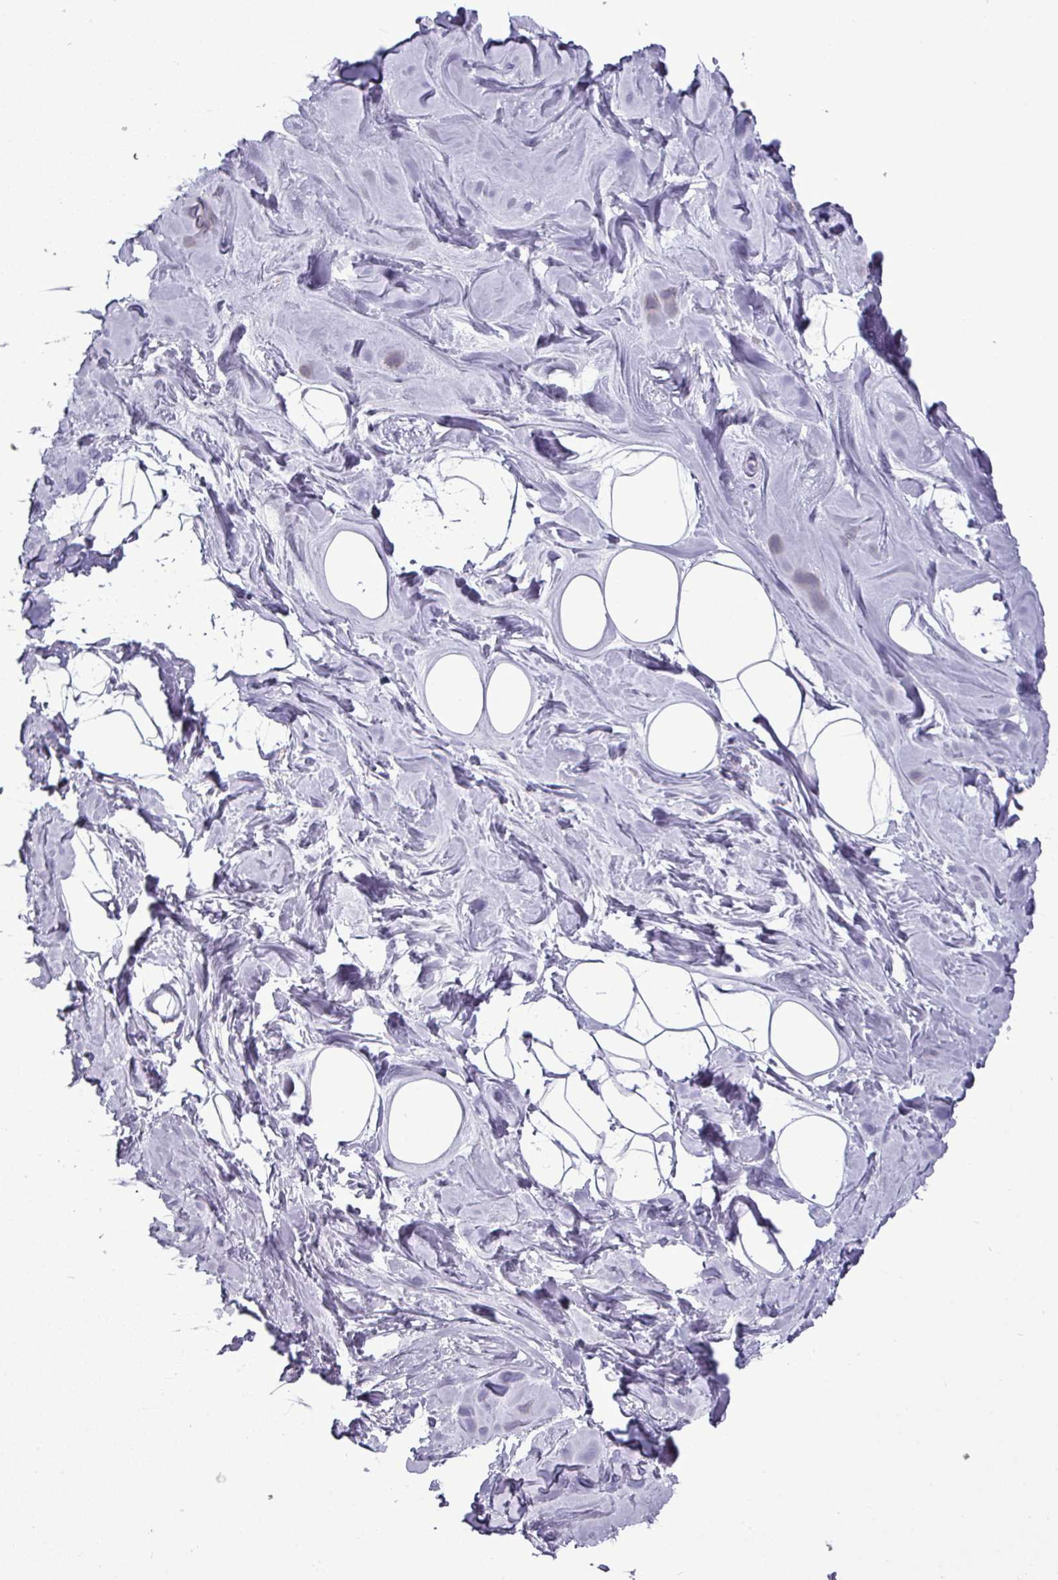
{"staining": {"intensity": "negative", "quantity": "none", "location": "none"}, "tissue": "breast", "cell_type": "Adipocytes", "image_type": "normal", "snomed": [{"axis": "morphology", "description": "Normal tissue, NOS"}, {"axis": "topography", "description": "Breast"}], "caption": "DAB (3,3'-diaminobenzidine) immunohistochemical staining of normal breast reveals no significant staining in adipocytes. (Stains: DAB (3,3'-diaminobenzidine) immunohistochemistry (IHC) with hematoxylin counter stain, Microscopy: brightfield microscopy at high magnification).", "gene": "GSTA1", "patient": {"sex": "female", "age": 23}}